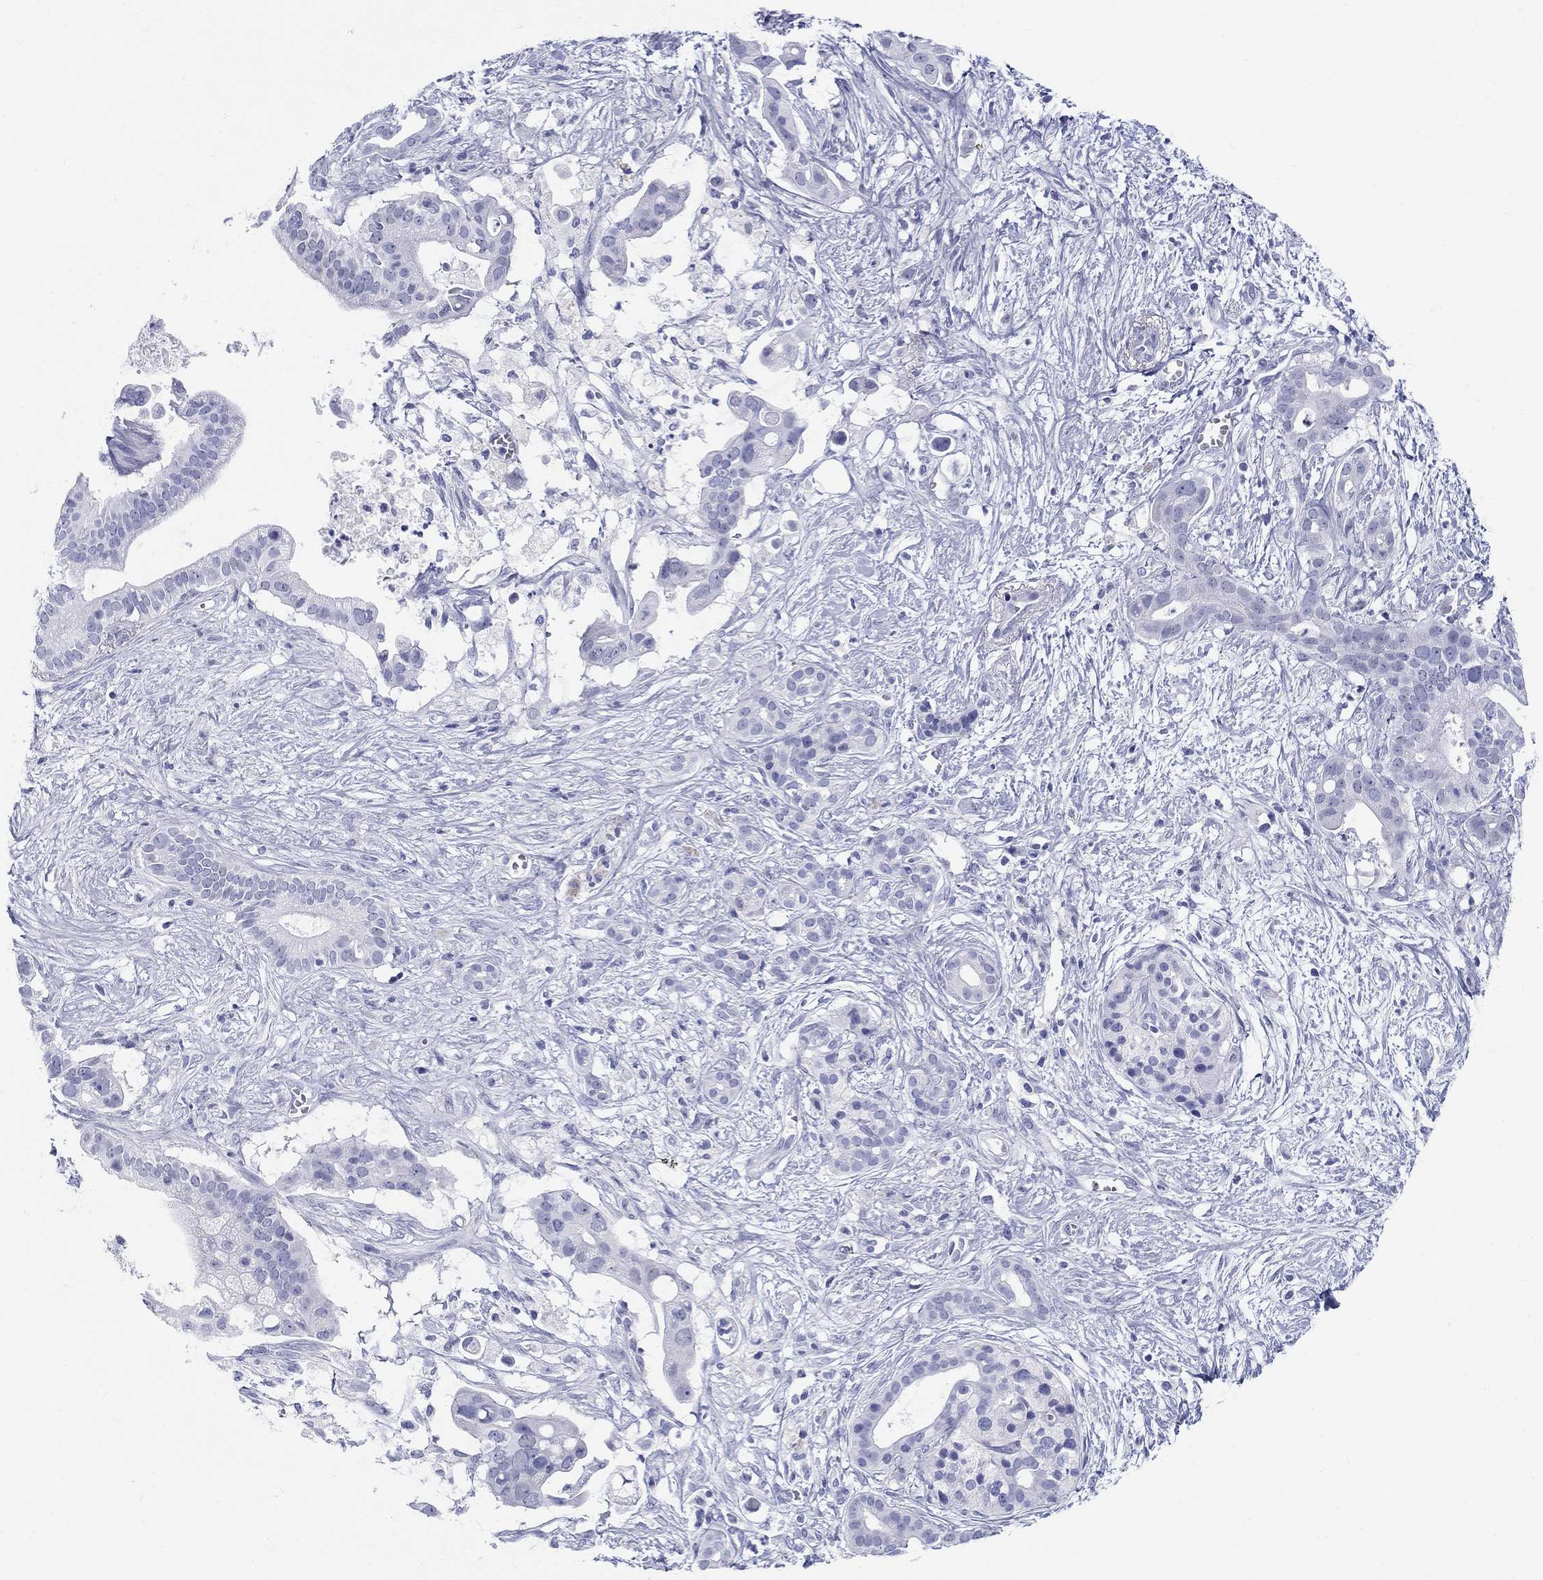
{"staining": {"intensity": "negative", "quantity": "none", "location": "none"}, "tissue": "pancreatic cancer", "cell_type": "Tumor cells", "image_type": "cancer", "snomed": [{"axis": "morphology", "description": "Adenocarcinoma, NOS"}, {"axis": "topography", "description": "Pancreas"}], "caption": "Immunohistochemistry (IHC) image of neoplastic tissue: adenocarcinoma (pancreatic) stained with DAB demonstrates no significant protein staining in tumor cells. (DAB immunohistochemistry (IHC), high magnification).", "gene": "LAMP5", "patient": {"sex": "male", "age": 61}}